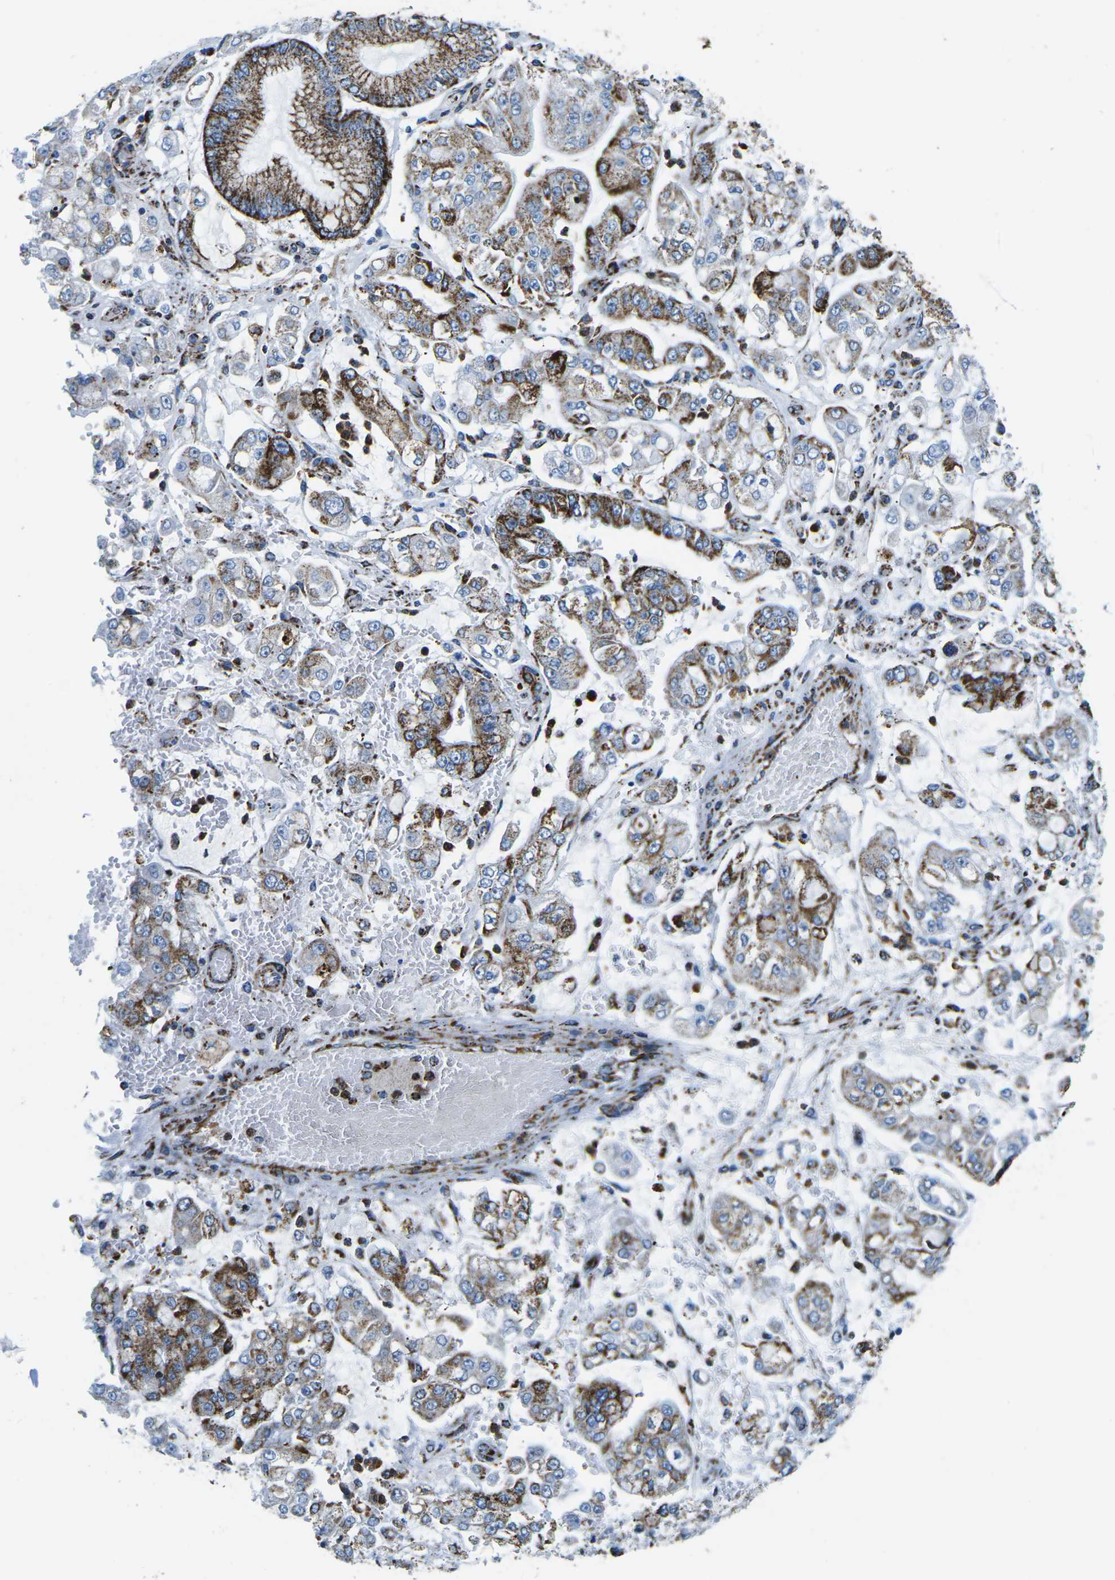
{"staining": {"intensity": "strong", "quantity": "25%-75%", "location": "cytoplasmic/membranous"}, "tissue": "stomach cancer", "cell_type": "Tumor cells", "image_type": "cancer", "snomed": [{"axis": "morphology", "description": "Adenocarcinoma, NOS"}, {"axis": "topography", "description": "Stomach"}], "caption": "About 25%-75% of tumor cells in adenocarcinoma (stomach) exhibit strong cytoplasmic/membranous protein staining as visualized by brown immunohistochemical staining.", "gene": "COX6C", "patient": {"sex": "male", "age": 76}}